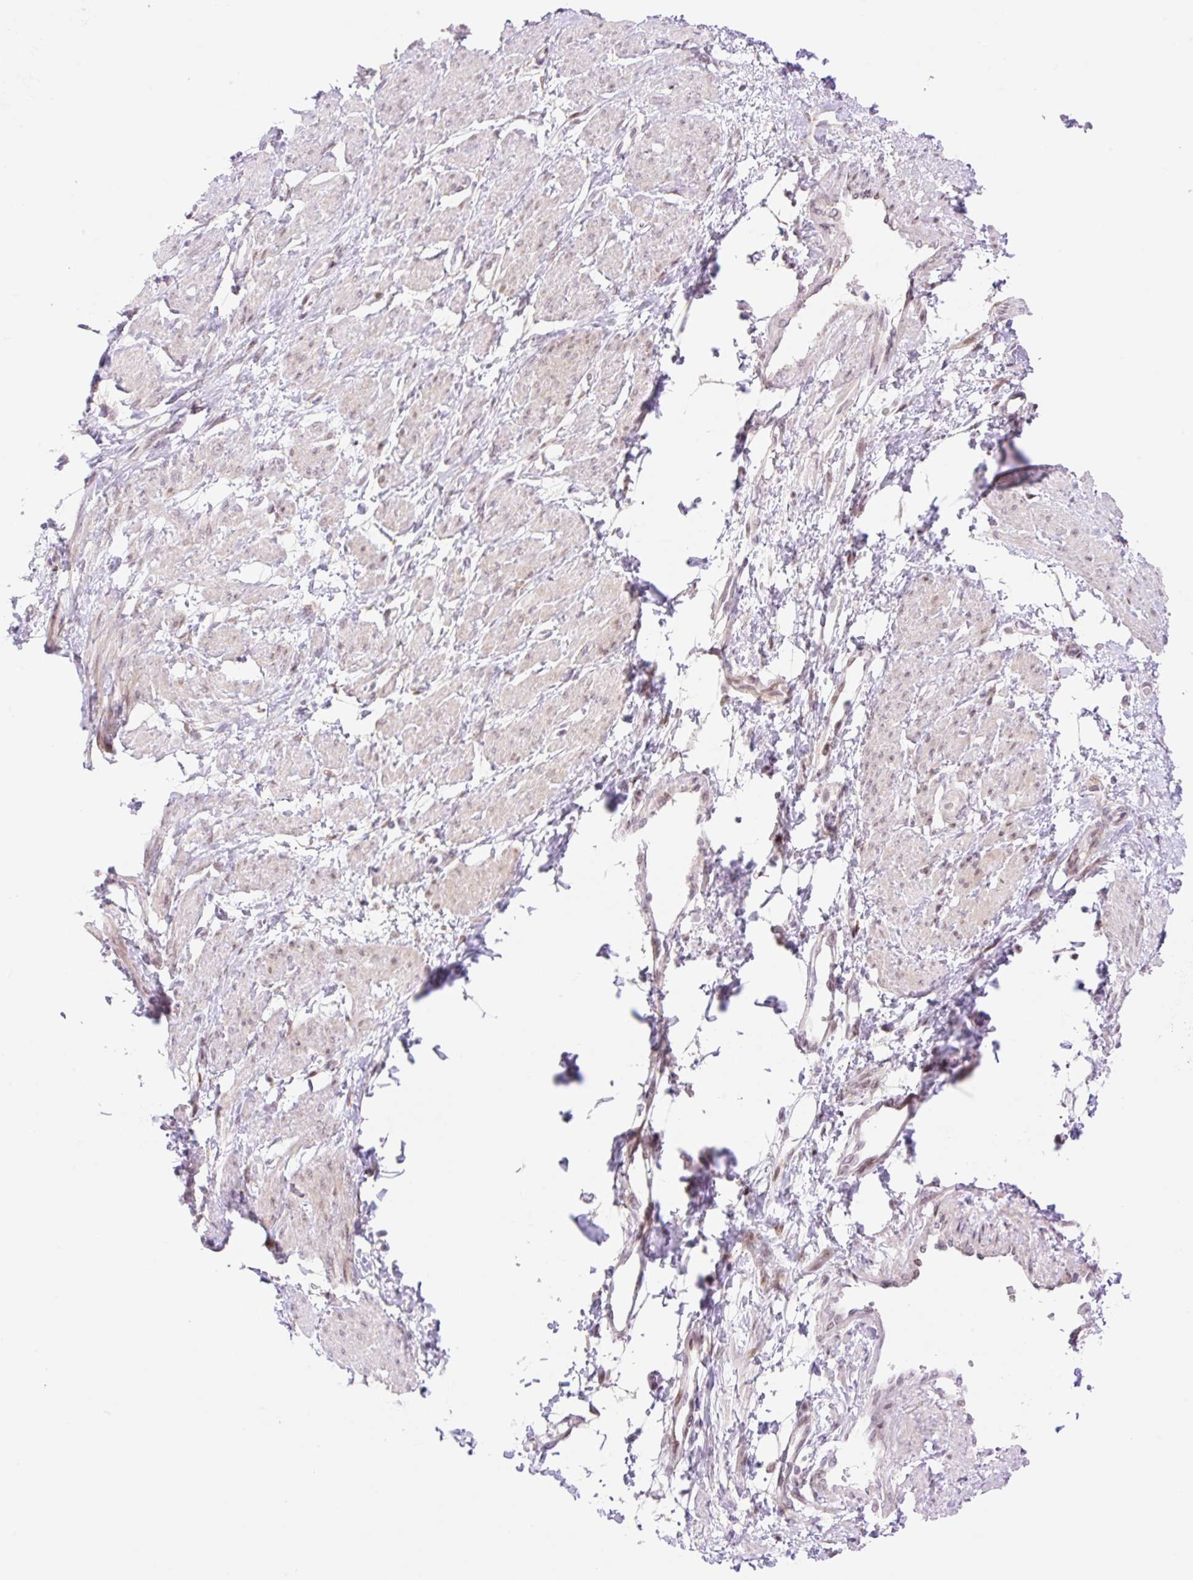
{"staining": {"intensity": "negative", "quantity": "none", "location": "none"}, "tissue": "smooth muscle", "cell_type": "Smooth muscle cells", "image_type": "normal", "snomed": [{"axis": "morphology", "description": "Normal tissue, NOS"}, {"axis": "topography", "description": "Smooth muscle"}, {"axis": "topography", "description": "Uterus"}], "caption": "Smooth muscle stained for a protein using immunohistochemistry displays no positivity smooth muscle cells.", "gene": "ENSG00000264668", "patient": {"sex": "female", "age": 39}}